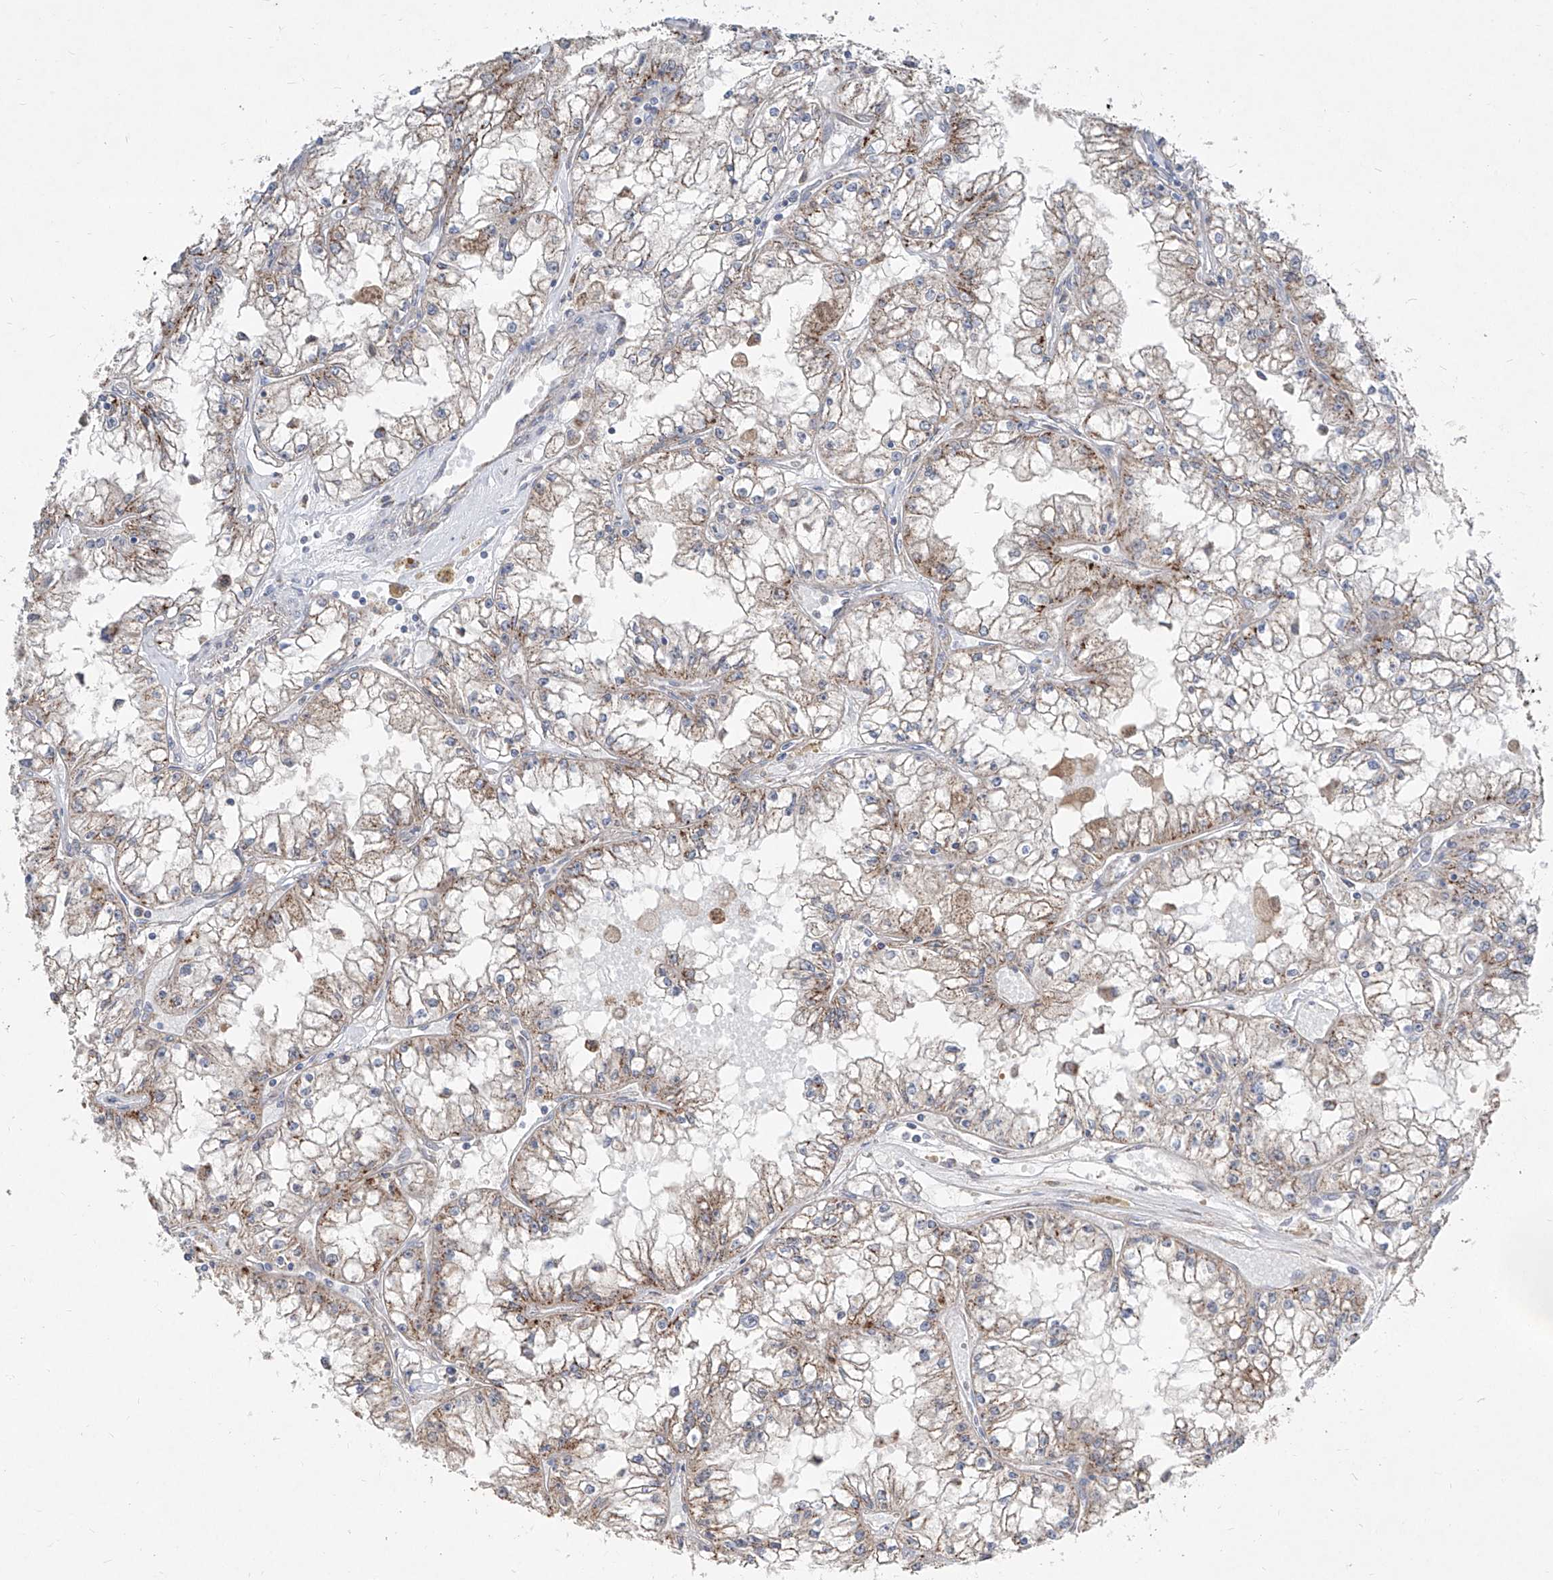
{"staining": {"intensity": "moderate", "quantity": "25%-75%", "location": "cytoplasmic/membranous"}, "tissue": "renal cancer", "cell_type": "Tumor cells", "image_type": "cancer", "snomed": [{"axis": "morphology", "description": "Adenocarcinoma, NOS"}, {"axis": "topography", "description": "Kidney"}], "caption": "Moderate cytoplasmic/membranous expression for a protein is appreciated in about 25%-75% of tumor cells of renal cancer using immunohistochemistry (IHC).", "gene": "ABCD3", "patient": {"sex": "male", "age": 56}}